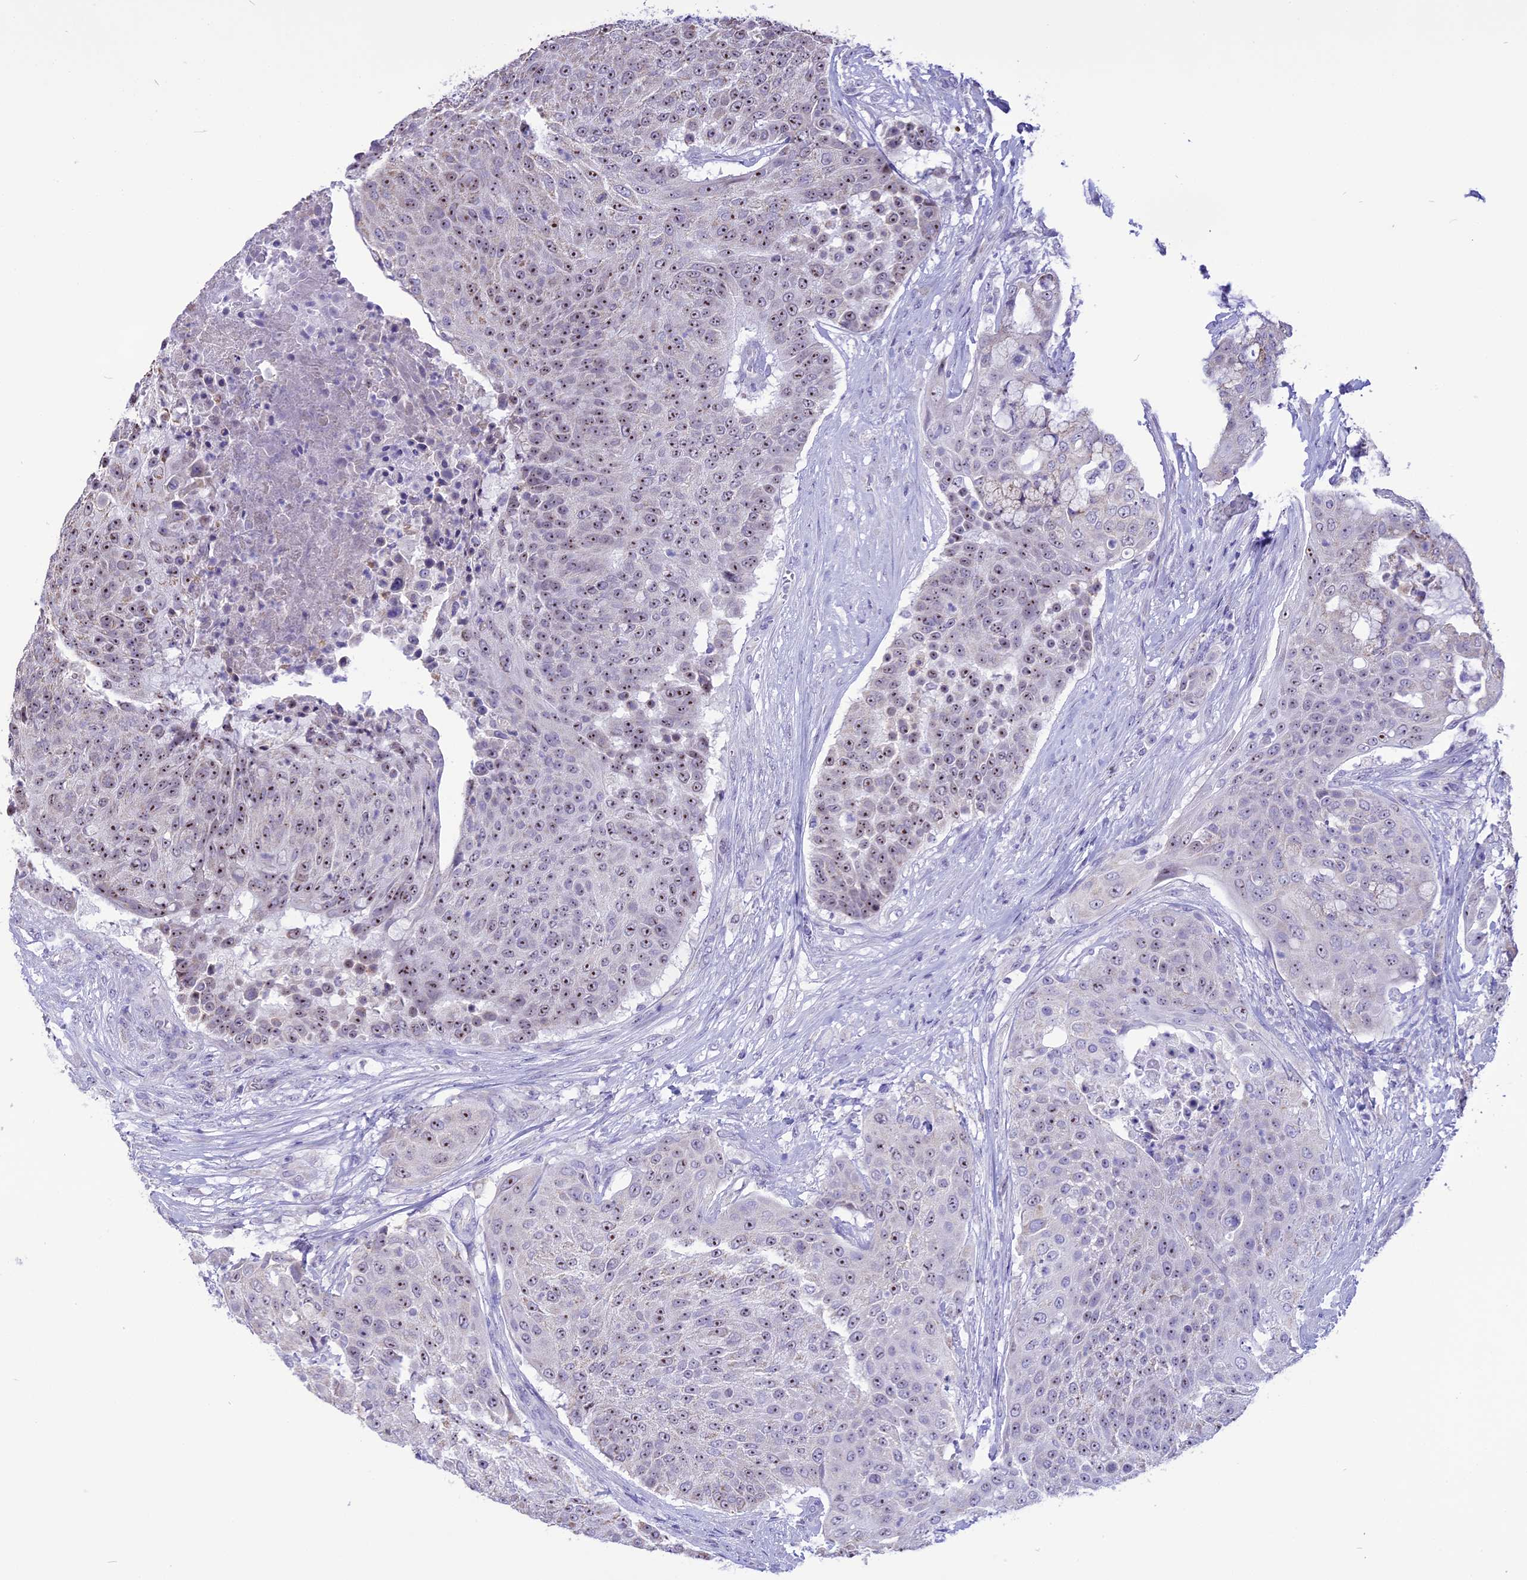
{"staining": {"intensity": "moderate", "quantity": ">75%", "location": "nuclear"}, "tissue": "urothelial cancer", "cell_type": "Tumor cells", "image_type": "cancer", "snomed": [{"axis": "morphology", "description": "Urothelial carcinoma, High grade"}, {"axis": "topography", "description": "Urinary bladder"}], "caption": "Protein staining reveals moderate nuclear positivity in about >75% of tumor cells in urothelial carcinoma (high-grade). (IHC, brightfield microscopy, high magnification).", "gene": "CMSS1", "patient": {"sex": "female", "age": 63}}